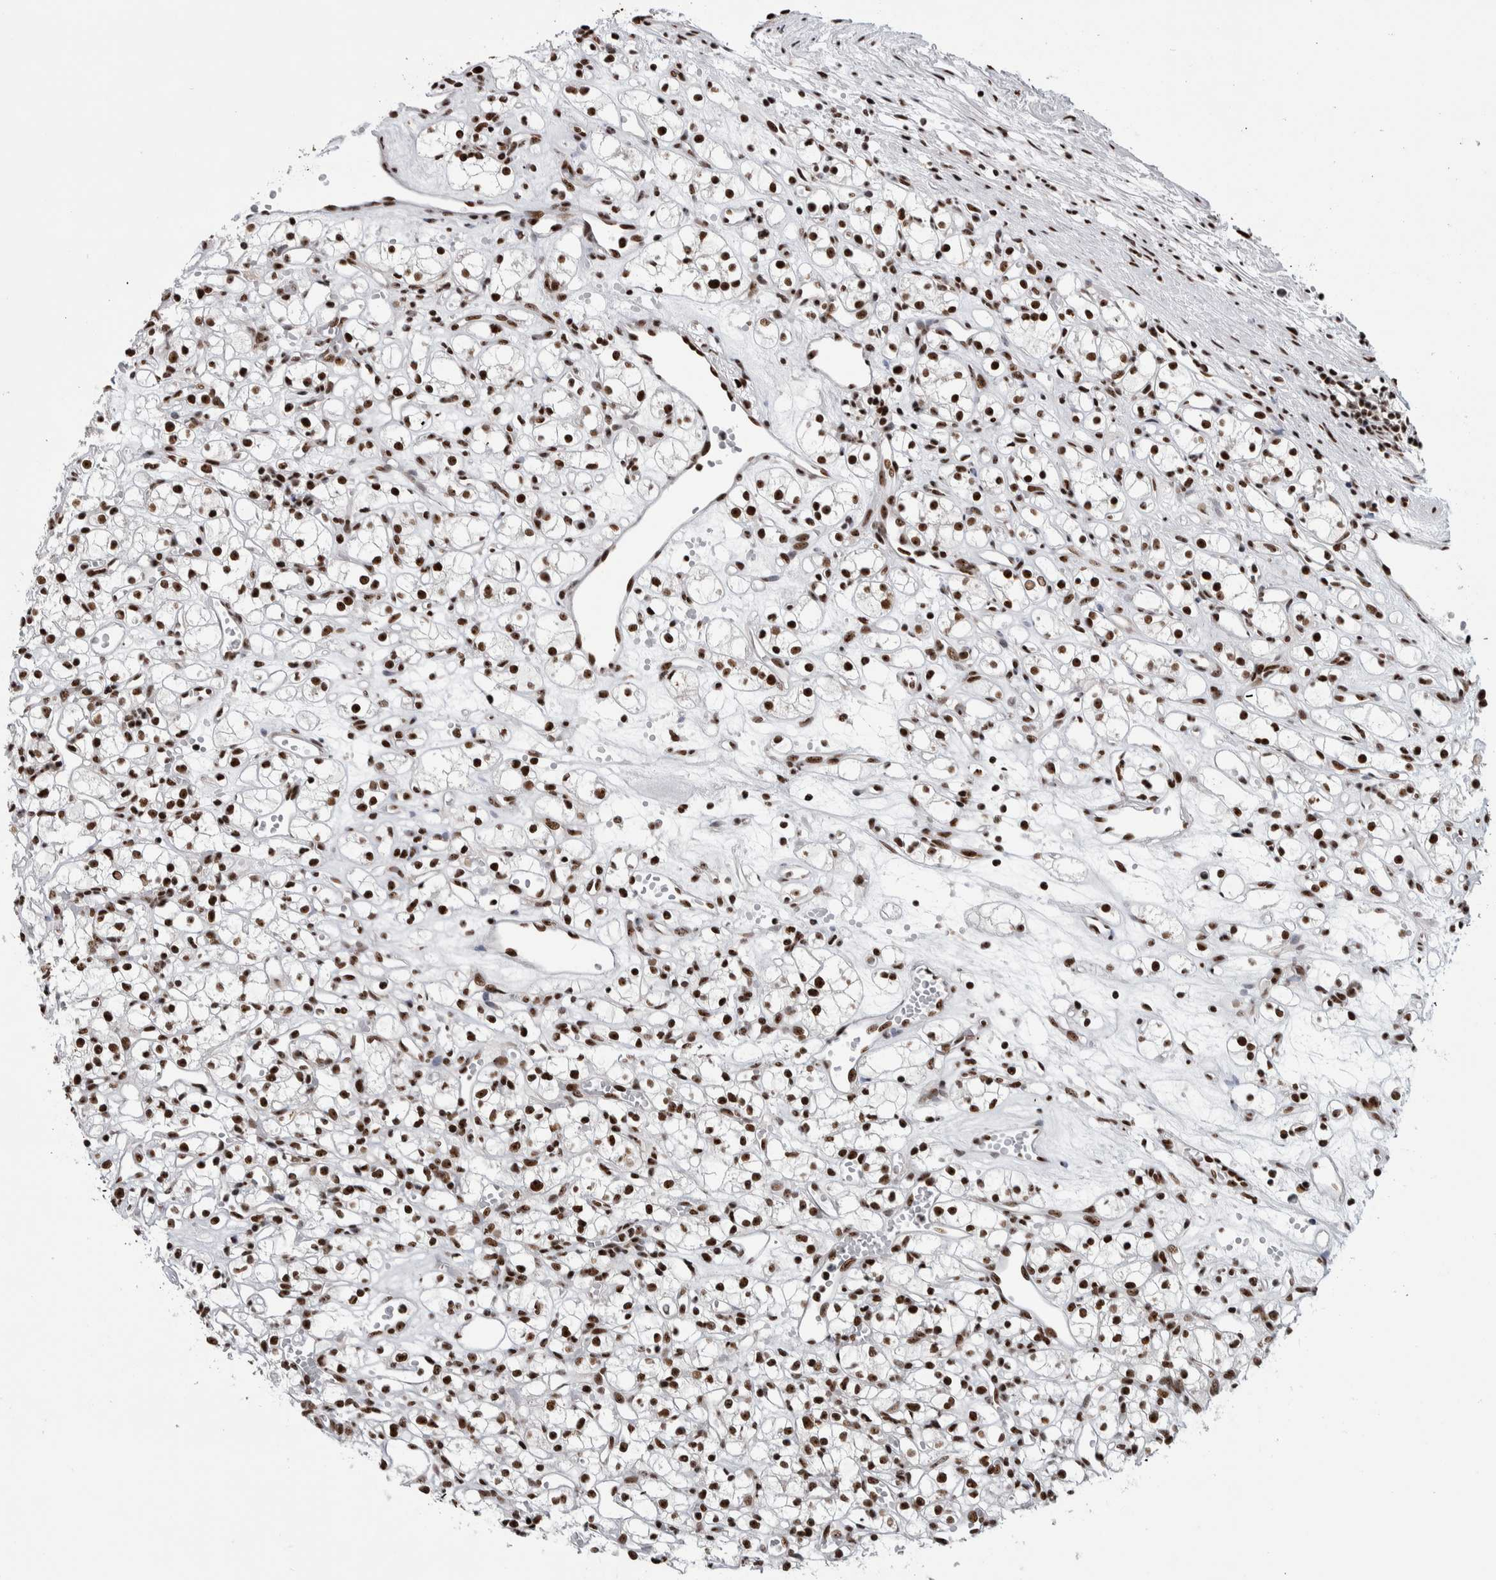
{"staining": {"intensity": "strong", "quantity": ">75%", "location": "nuclear"}, "tissue": "renal cancer", "cell_type": "Tumor cells", "image_type": "cancer", "snomed": [{"axis": "morphology", "description": "Adenocarcinoma, NOS"}, {"axis": "topography", "description": "Kidney"}], "caption": "This histopathology image shows immunohistochemistry (IHC) staining of adenocarcinoma (renal), with high strong nuclear staining in approximately >75% of tumor cells.", "gene": "NCL", "patient": {"sex": "female", "age": 59}}